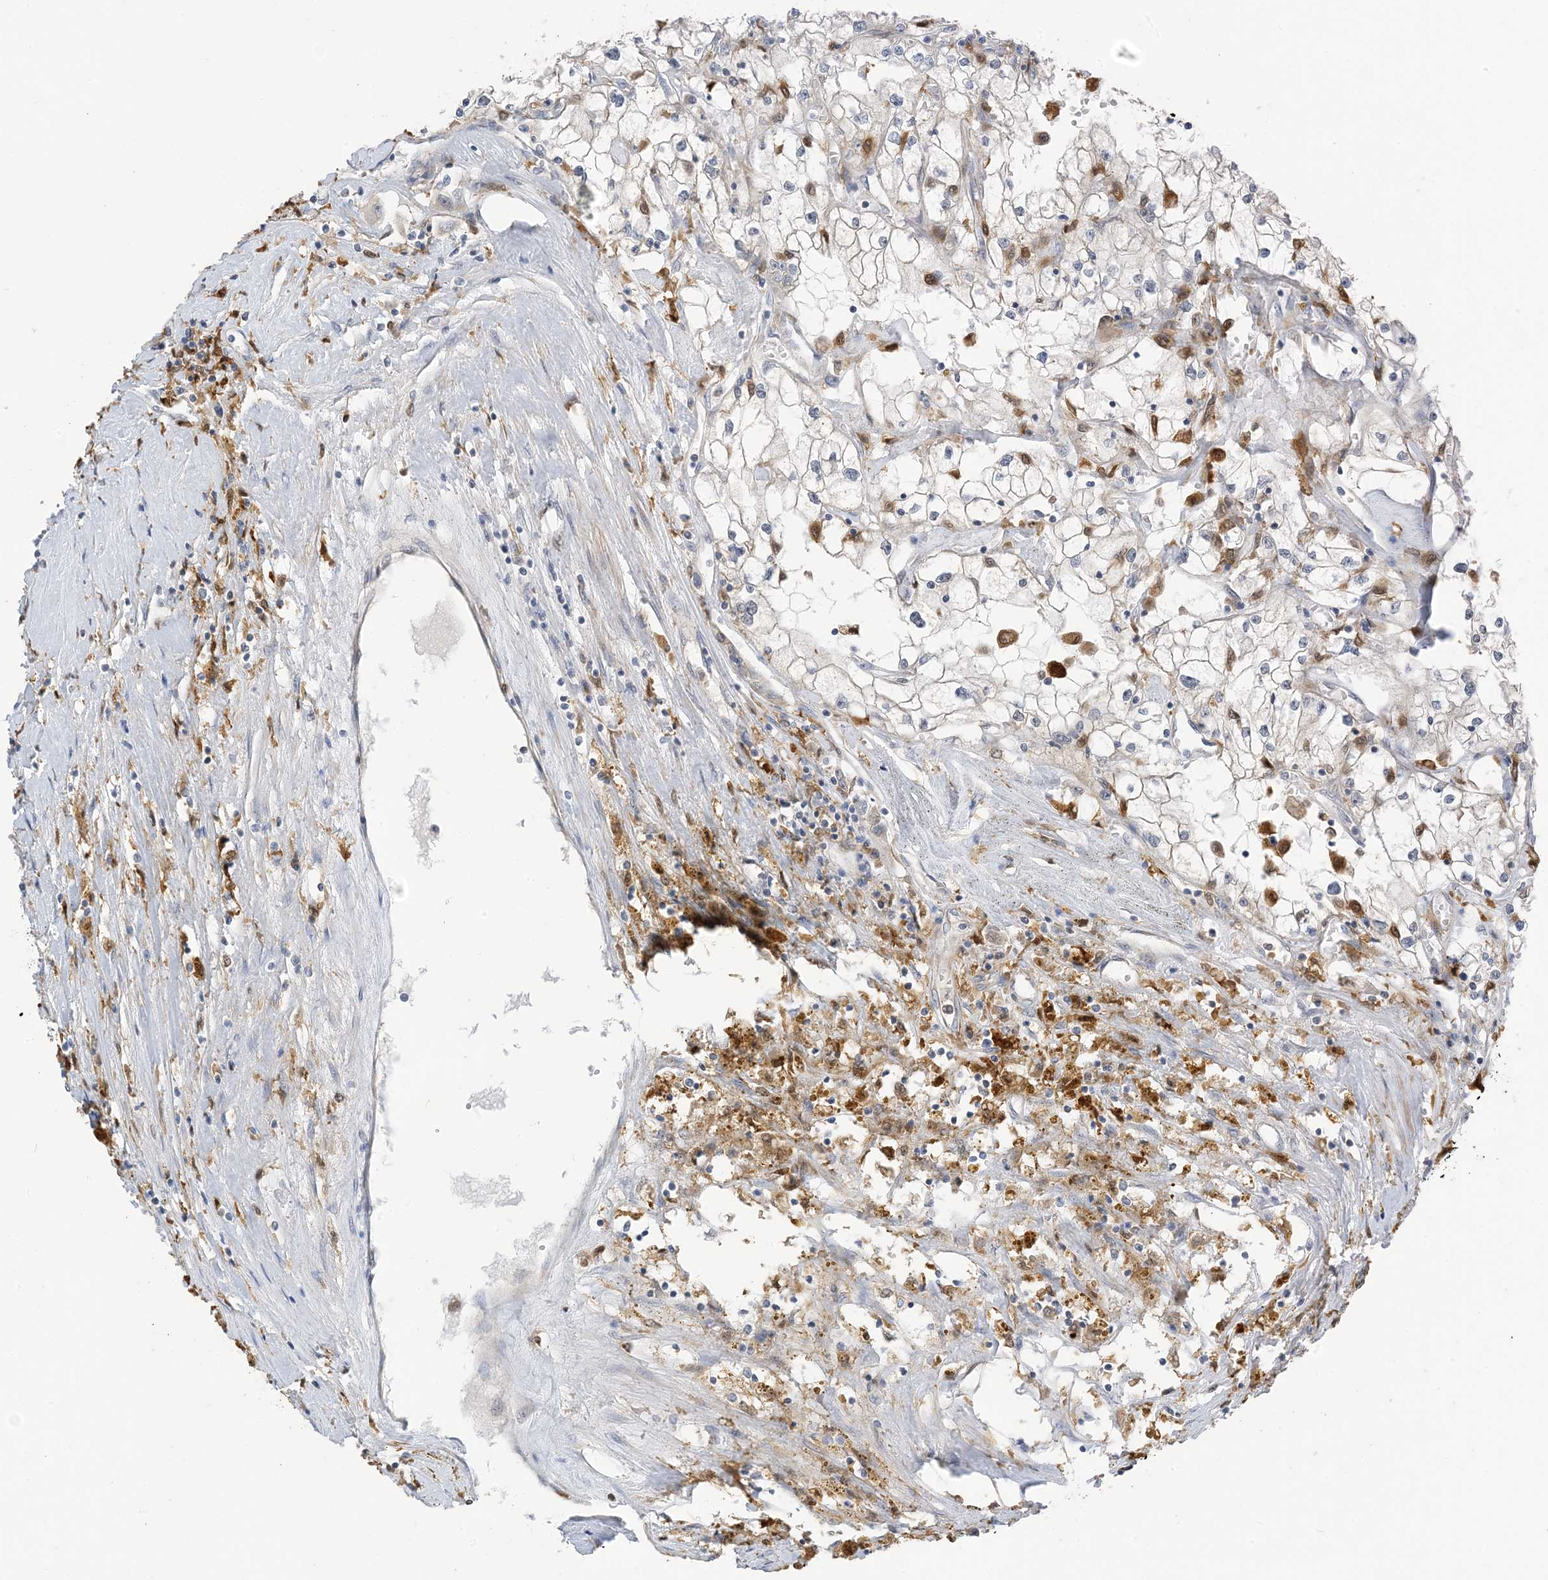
{"staining": {"intensity": "negative", "quantity": "none", "location": "none"}, "tissue": "renal cancer", "cell_type": "Tumor cells", "image_type": "cancer", "snomed": [{"axis": "morphology", "description": "Adenocarcinoma, NOS"}, {"axis": "topography", "description": "Kidney"}], "caption": "Tumor cells are negative for brown protein staining in renal cancer.", "gene": "NAGK", "patient": {"sex": "male", "age": 56}}